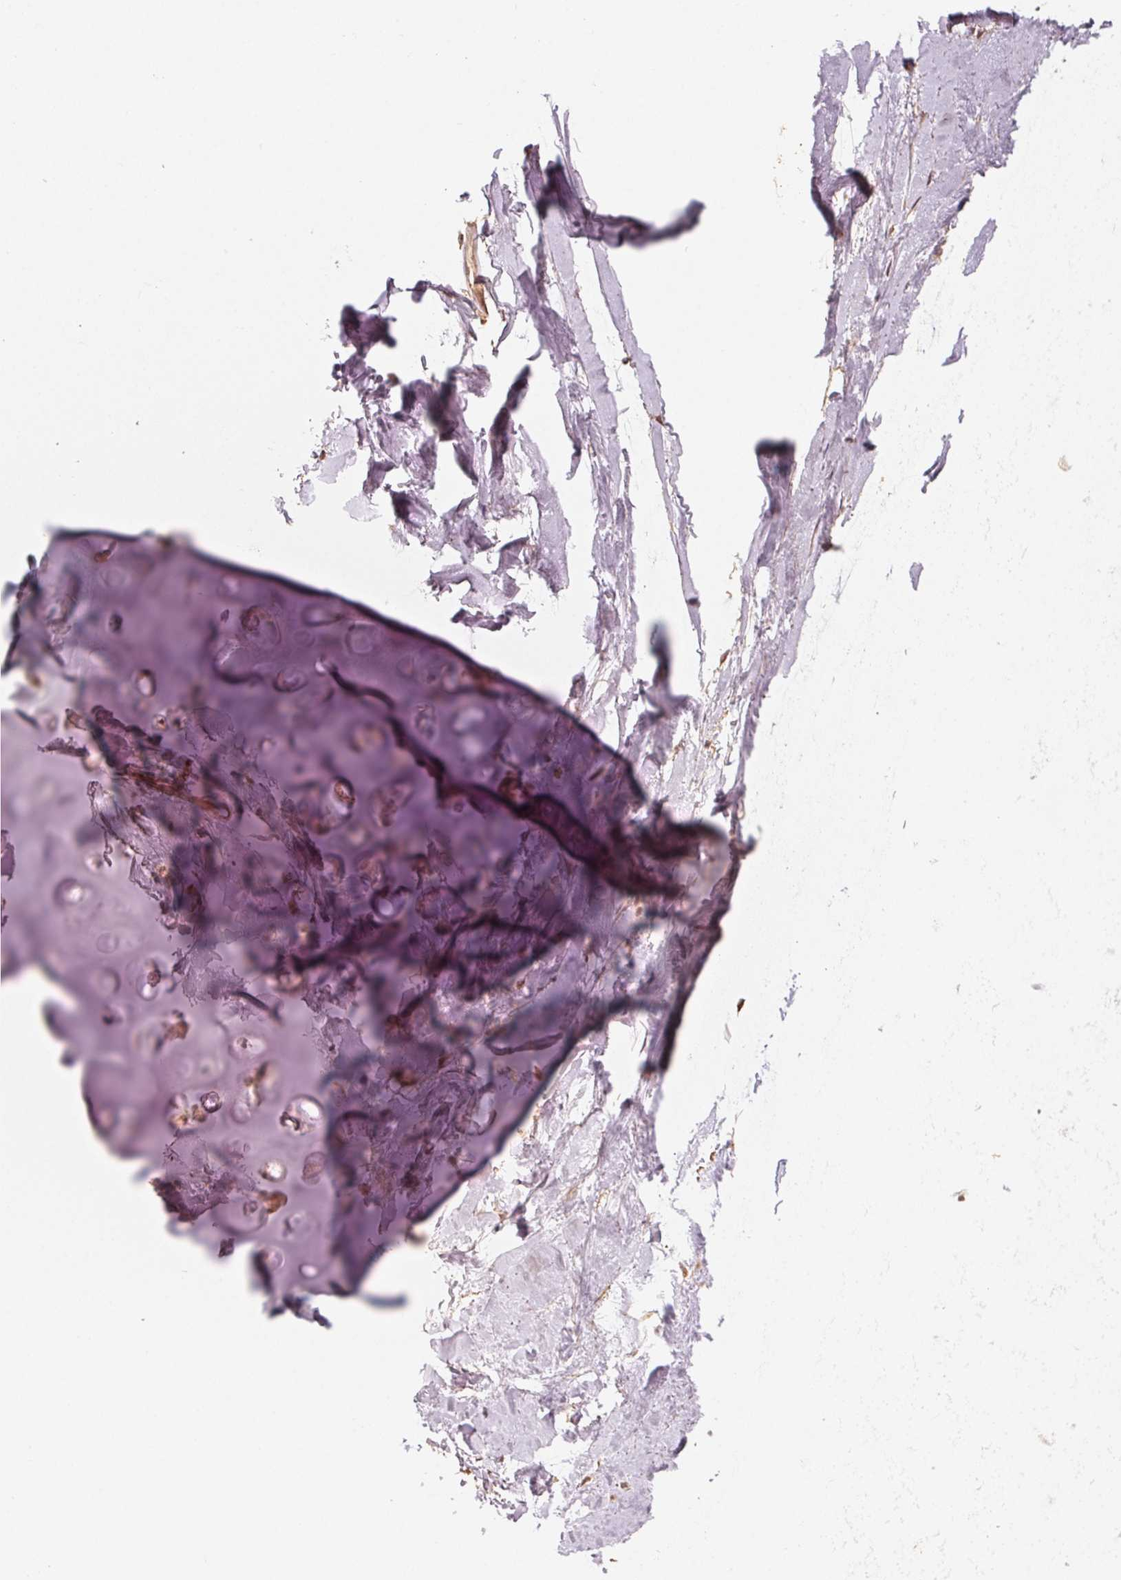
{"staining": {"intensity": "moderate", "quantity": ">75%", "location": "cytoplasmic/membranous"}, "tissue": "adipose tissue", "cell_type": "Adipocytes", "image_type": "normal", "snomed": [{"axis": "morphology", "description": "Normal tissue, NOS"}, {"axis": "topography", "description": "Cartilage tissue"}, {"axis": "topography", "description": "Bronchus"}], "caption": "This is a micrograph of immunohistochemistry (IHC) staining of benign adipose tissue, which shows moderate expression in the cytoplasmic/membranous of adipocytes.", "gene": "WBP2", "patient": {"sex": "female", "age": 79}}